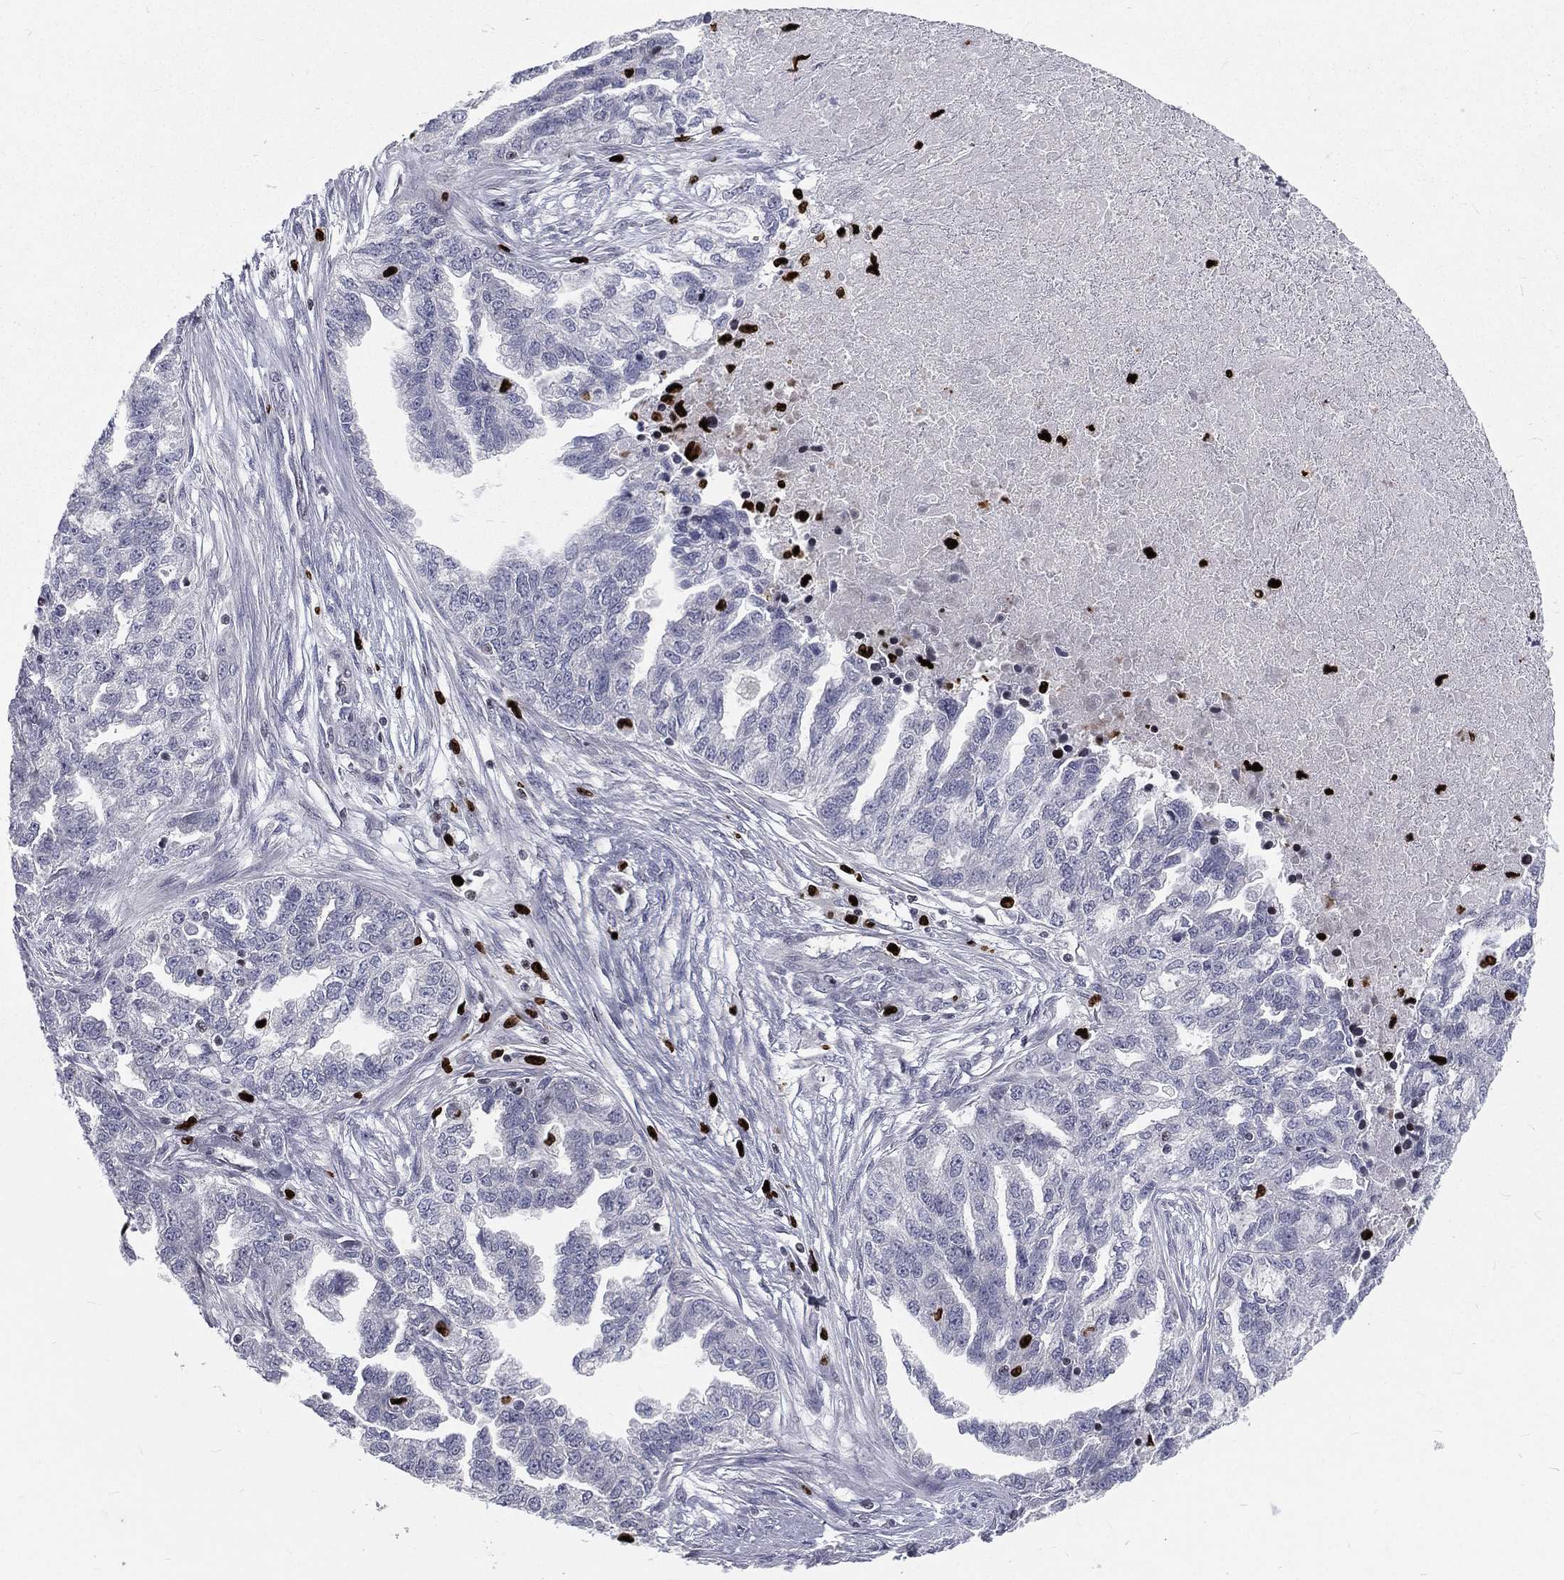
{"staining": {"intensity": "negative", "quantity": "none", "location": "none"}, "tissue": "ovarian cancer", "cell_type": "Tumor cells", "image_type": "cancer", "snomed": [{"axis": "morphology", "description": "Cystadenocarcinoma, serous, NOS"}, {"axis": "topography", "description": "Ovary"}], "caption": "DAB (3,3'-diaminobenzidine) immunohistochemical staining of human serous cystadenocarcinoma (ovarian) demonstrates no significant expression in tumor cells.", "gene": "MNDA", "patient": {"sex": "female", "age": 51}}